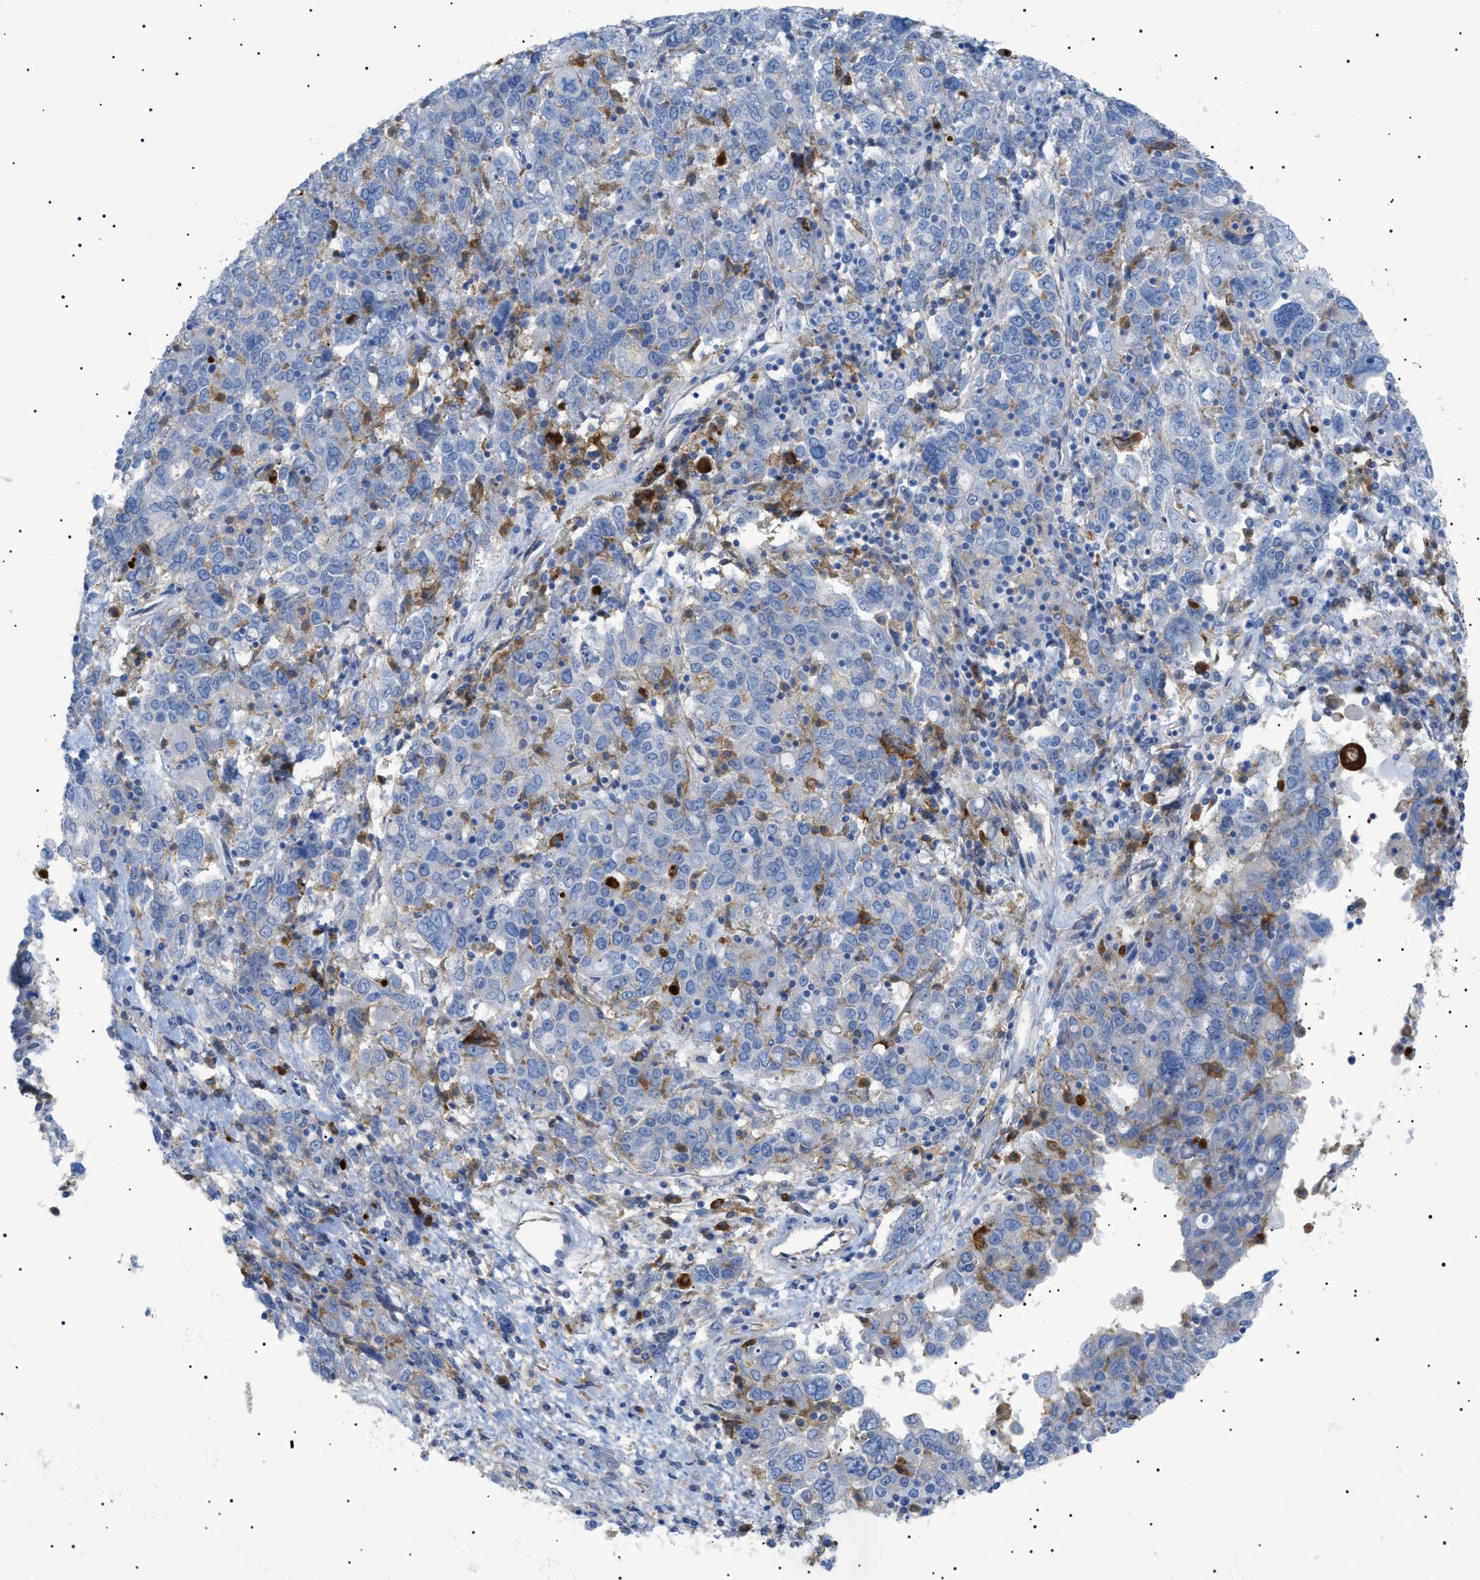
{"staining": {"intensity": "negative", "quantity": "none", "location": "none"}, "tissue": "ovarian cancer", "cell_type": "Tumor cells", "image_type": "cancer", "snomed": [{"axis": "morphology", "description": "Carcinoma, endometroid"}, {"axis": "topography", "description": "Ovary"}], "caption": "Ovarian cancer (endometroid carcinoma) was stained to show a protein in brown. There is no significant expression in tumor cells.", "gene": "LPA", "patient": {"sex": "female", "age": 62}}